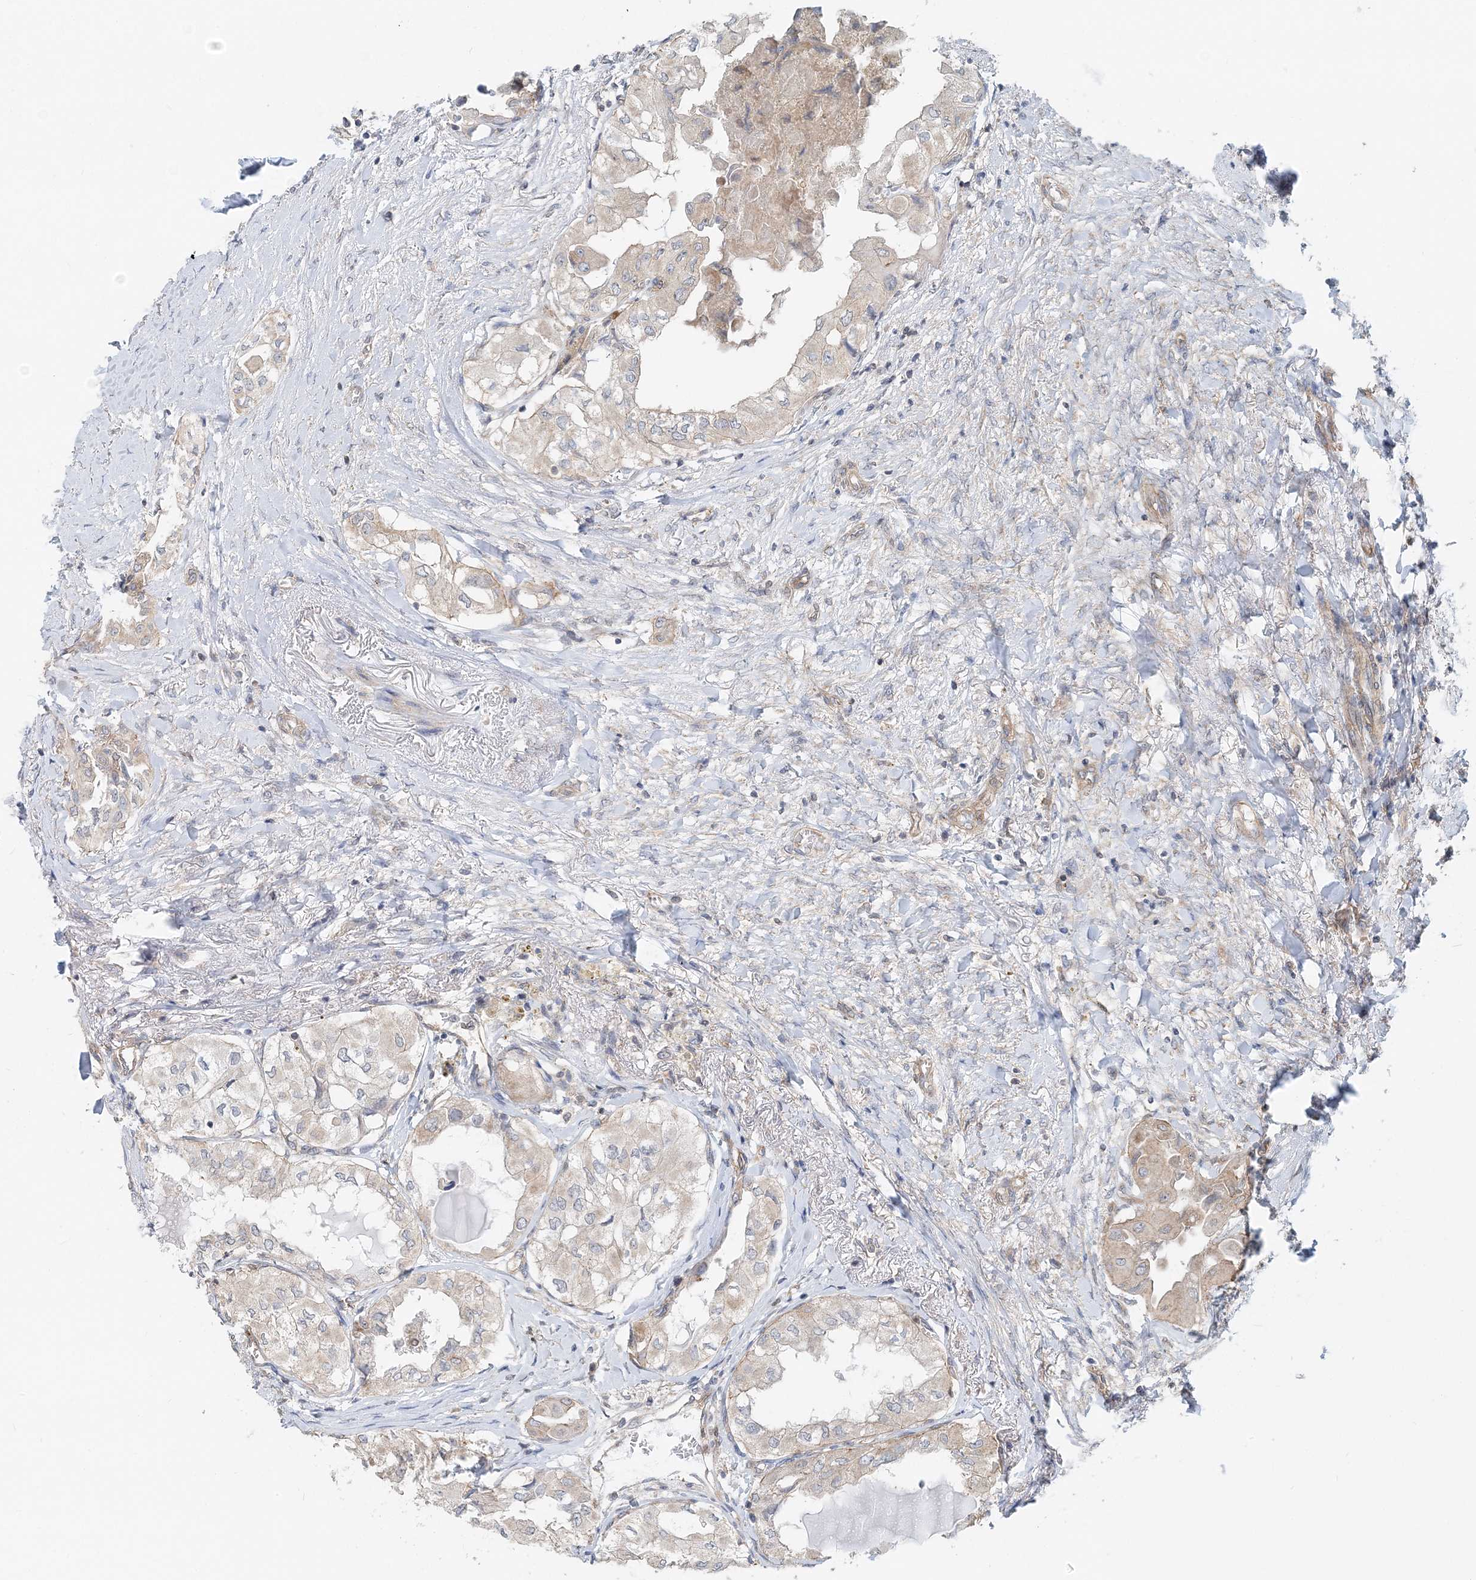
{"staining": {"intensity": "weak", "quantity": "<25%", "location": "cytoplasmic/membranous"}, "tissue": "thyroid cancer", "cell_type": "Tumor cells", "image_type": "cancer", "snomed": [{"axis": "morphology", "description": "Papillary adenocarcinoma, NOS"}, {"axis": "topography", "description": "Thyroid gland"}], "caption": "There is no significant positivity in tumor cells of thyroid papillary adenocarcinoma.", "gene": "MOB4", "patient": {"sex": "female", "age": 59}}